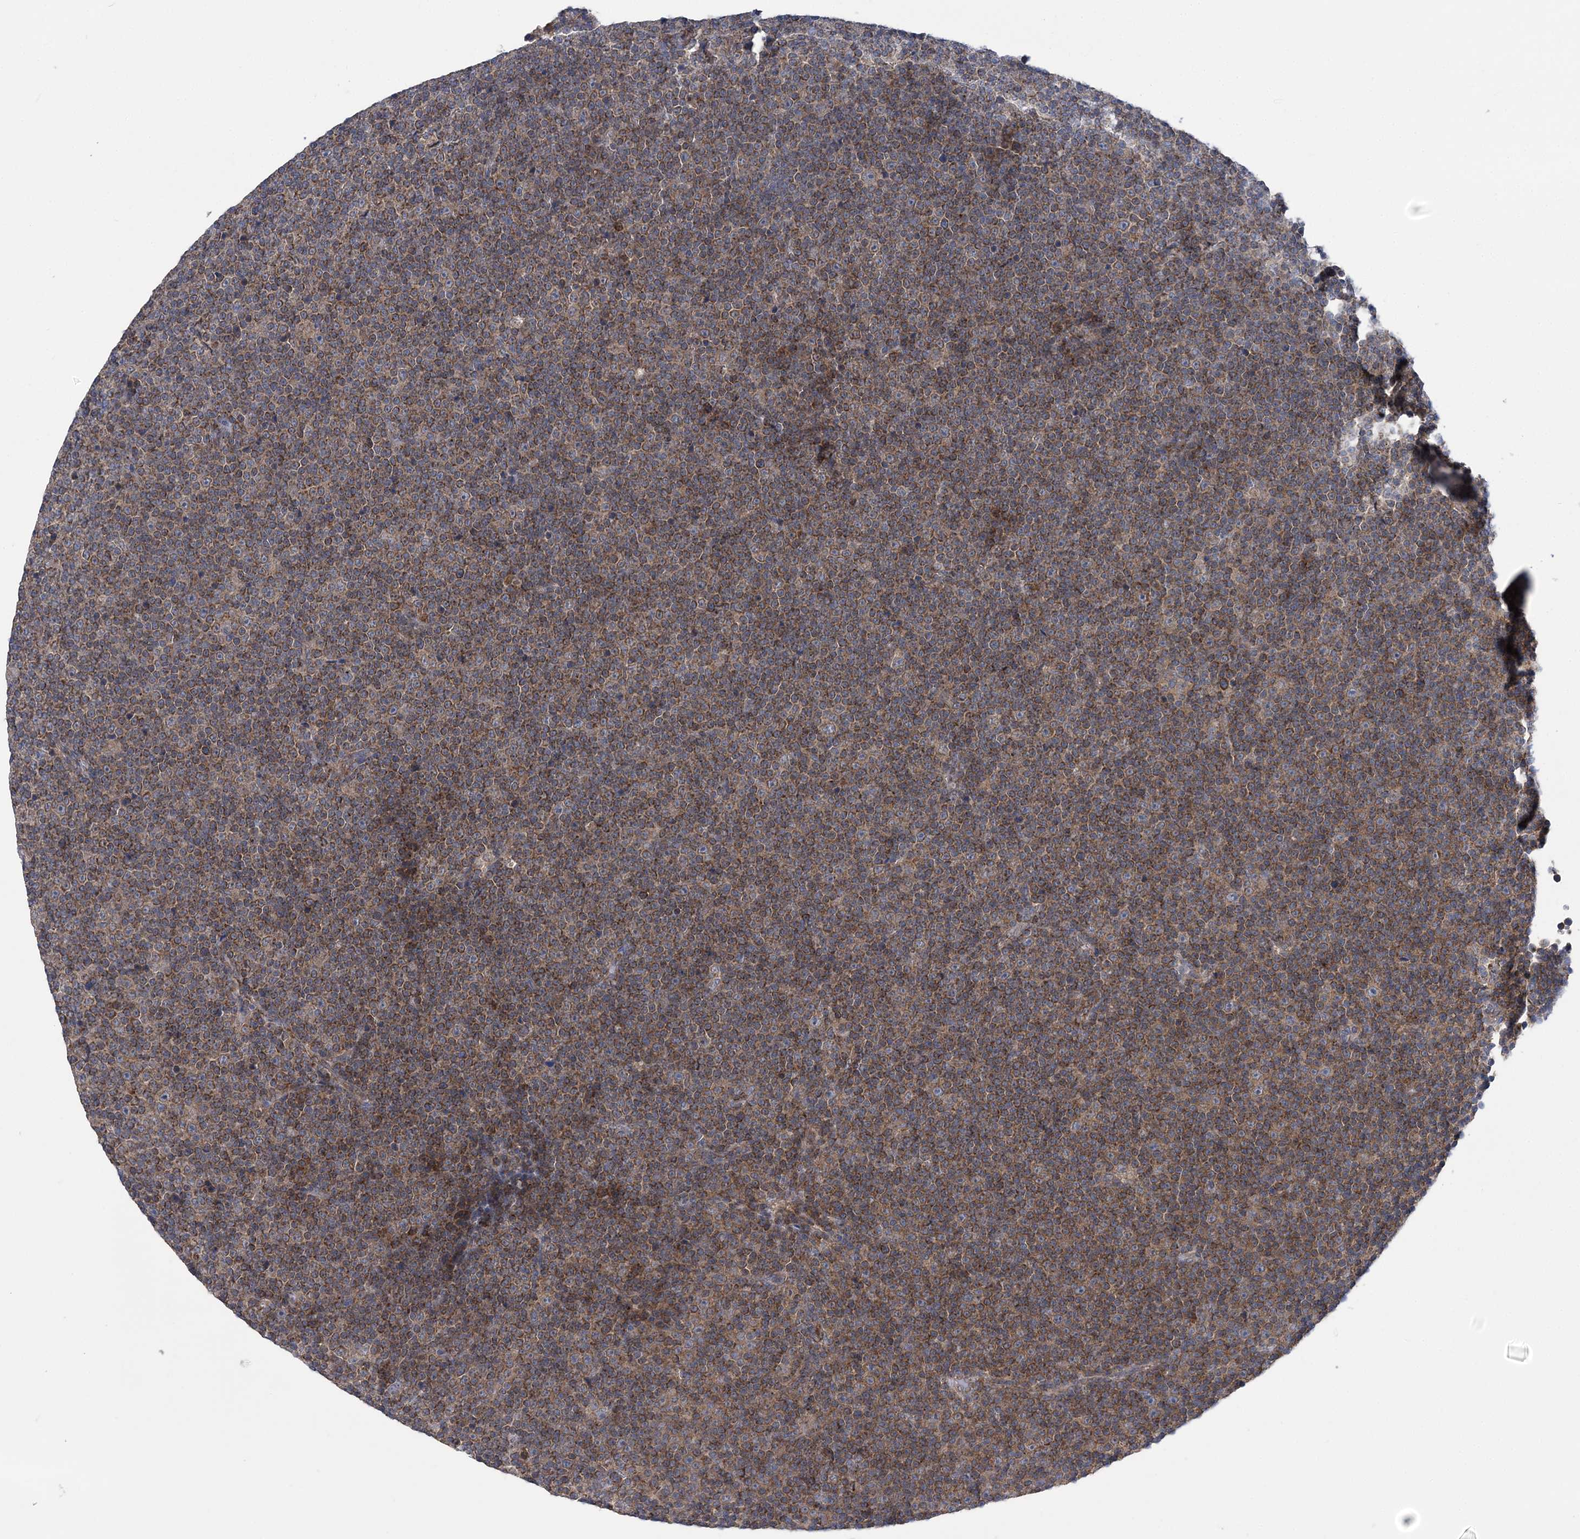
{"staining": {"intensity": "moderate", "quantity": ">75%", "location": "cytoplasmic/membranous"}, "tissue": "lymphoma", "cell_type": "Tumor cells", "image_type": "cancer", "snomed": [{"axis": "morphology", "description": "Malignant lymphoma, non-Hodgkin's type, Low grade"}, {"axis": "topography", "description": "Lymph node"}], "caption": "Lymphoma stained with immunohistochemistry exhibits moderate cytoplasmic/membranous staining in about >75% of tumor cells.", "gene": "COPE", "patient": {"sex": "female", "age": 67}}